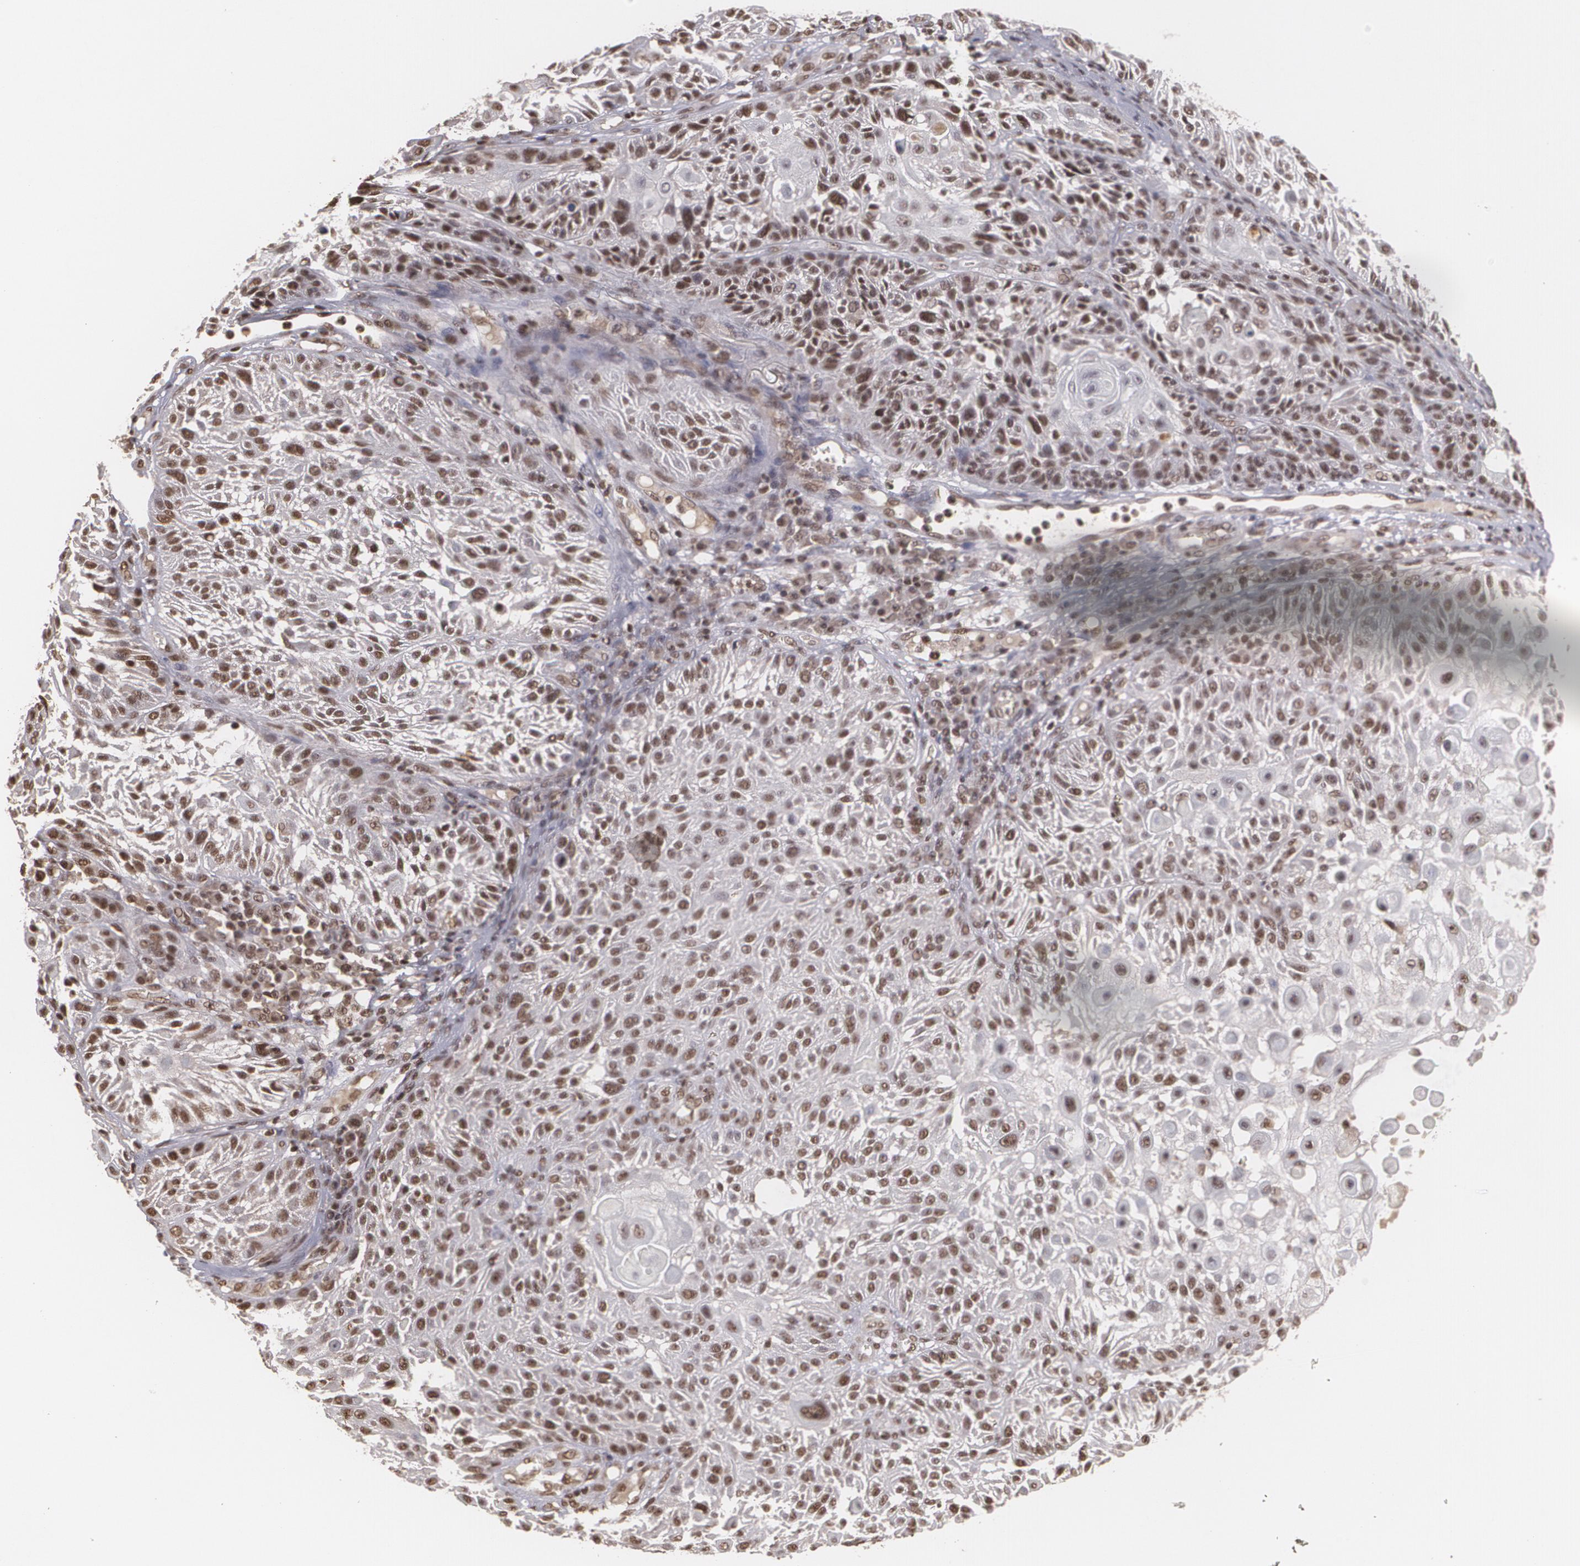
{"staining": {"intensity": "strong", "quantity": ">75%", "location": "nuclear"}, "tissue": "skin cancer", "cell_type": "Tumor cells", "image_type": "cancer", "snomed": [{"axis": "morphology", "description": "Squamous cell carcinoma, NOS"}, {"axis": "topography", "description": "Skin"}], "caption": "Skin cancer tissue demonstrates strong nuclear positivity in about >75% of tumor cells The staining was performed using DAB (3,3'-diaminobenzidine), with brown indicating positive protein expression. Nuclei are stained blue with hematoxylin.", "gene": "RXRB", "patient": {"sex": "female", "age": 89}}